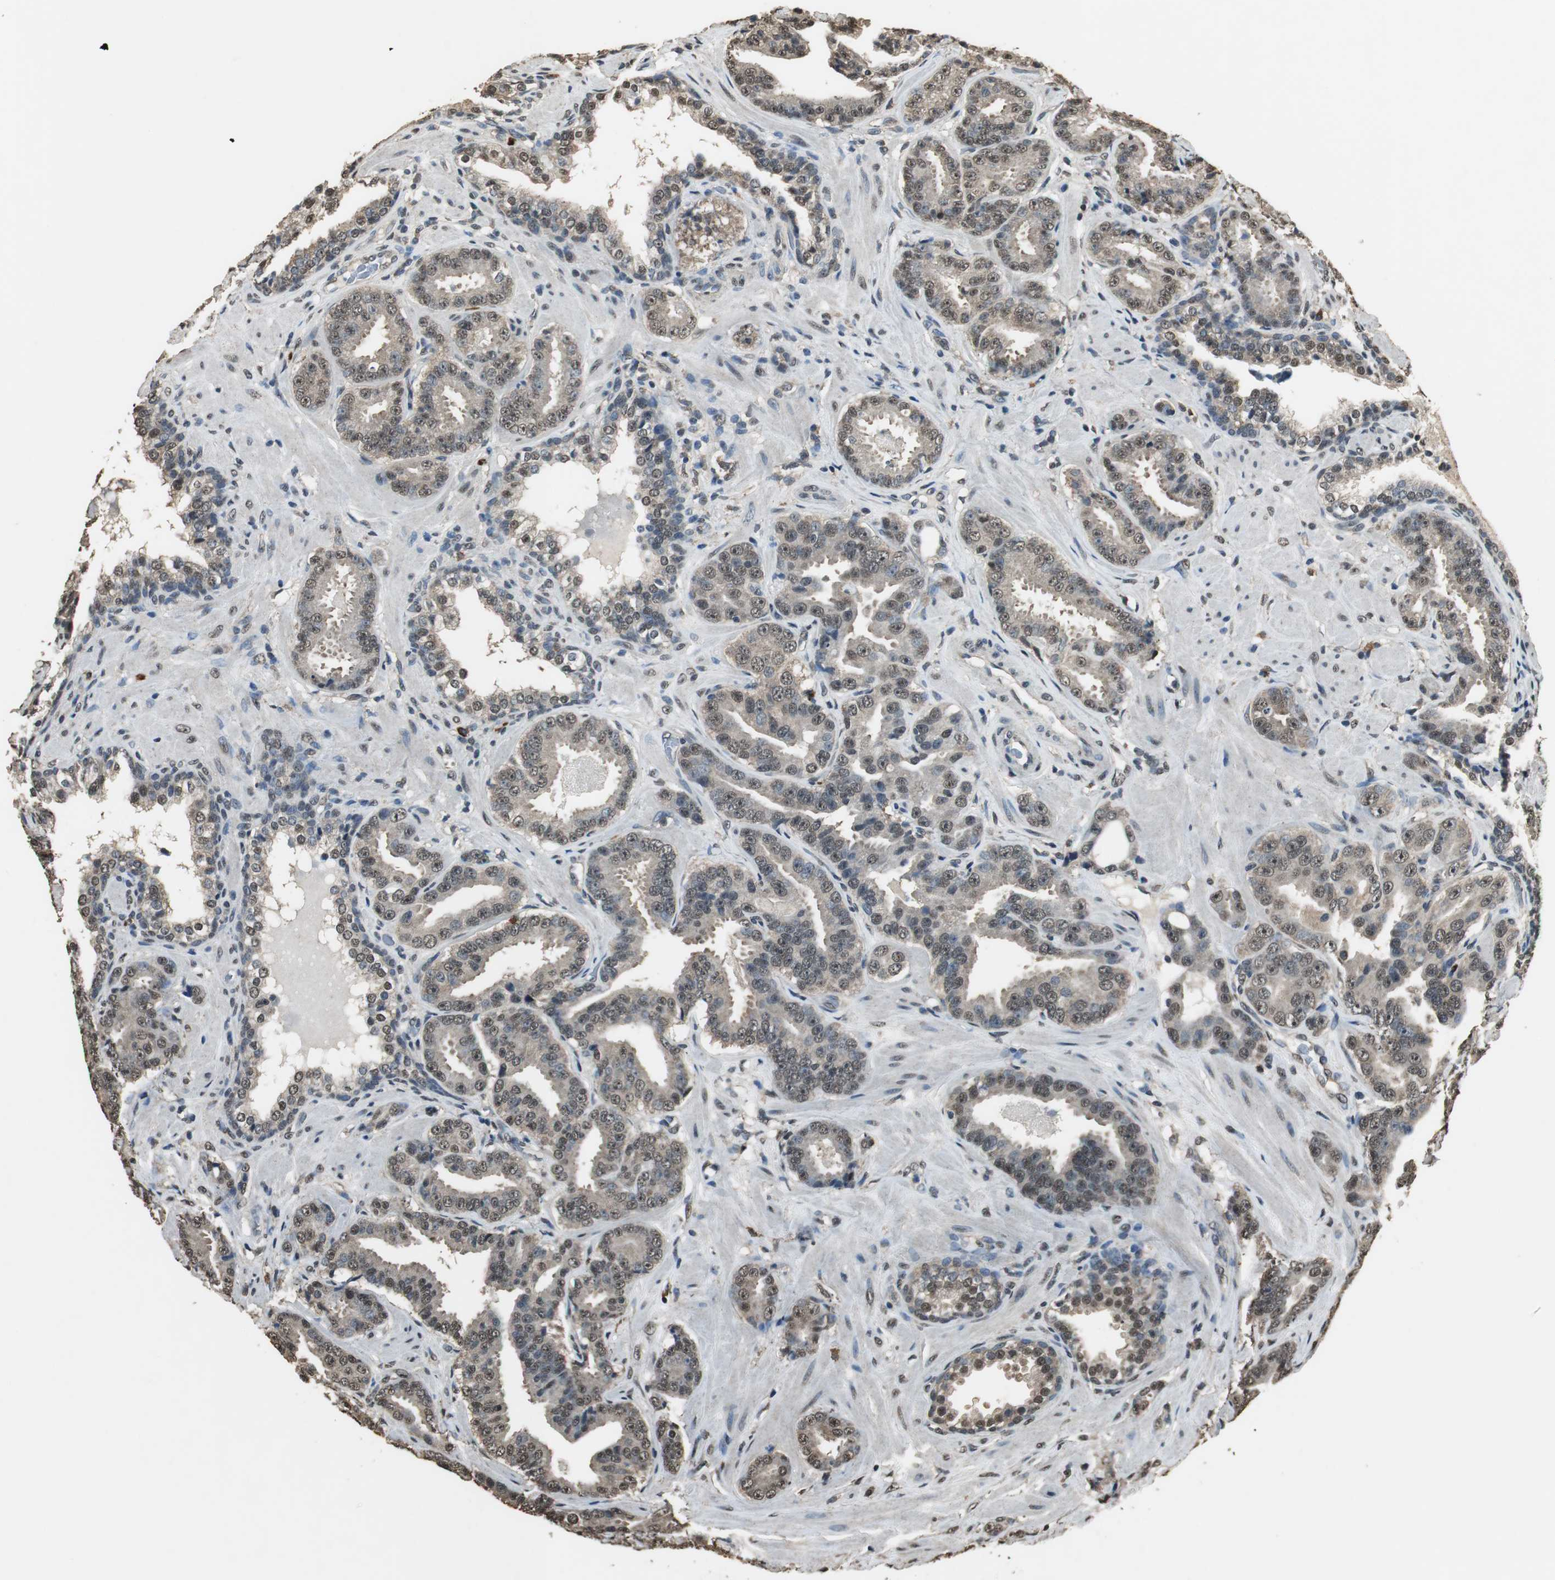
{"staining": {"intensity": "moderate", "quantity": "25%-75%", "location": "cytoplasmic/membranous,nuclear"}, "tissue": "prostate cancer", "cell_type": "Tumor cells", "image_type": "cancer", "snomed": [{"axis": "morphology", "description": "Adenocarcinoma, Low grade"}, {"axis": "topography", "description": "Prostate"}], "caption": "Protein expression analysis of human prostate cancer (adenocarcinoma (low-grade)) reveals moderate cytoplasmic/membranous and nuclear staining in approximately 25%-75% of tumor cells.", "gene": "PPP1R13B", "patient": {"sex": "male", "age": 59}}